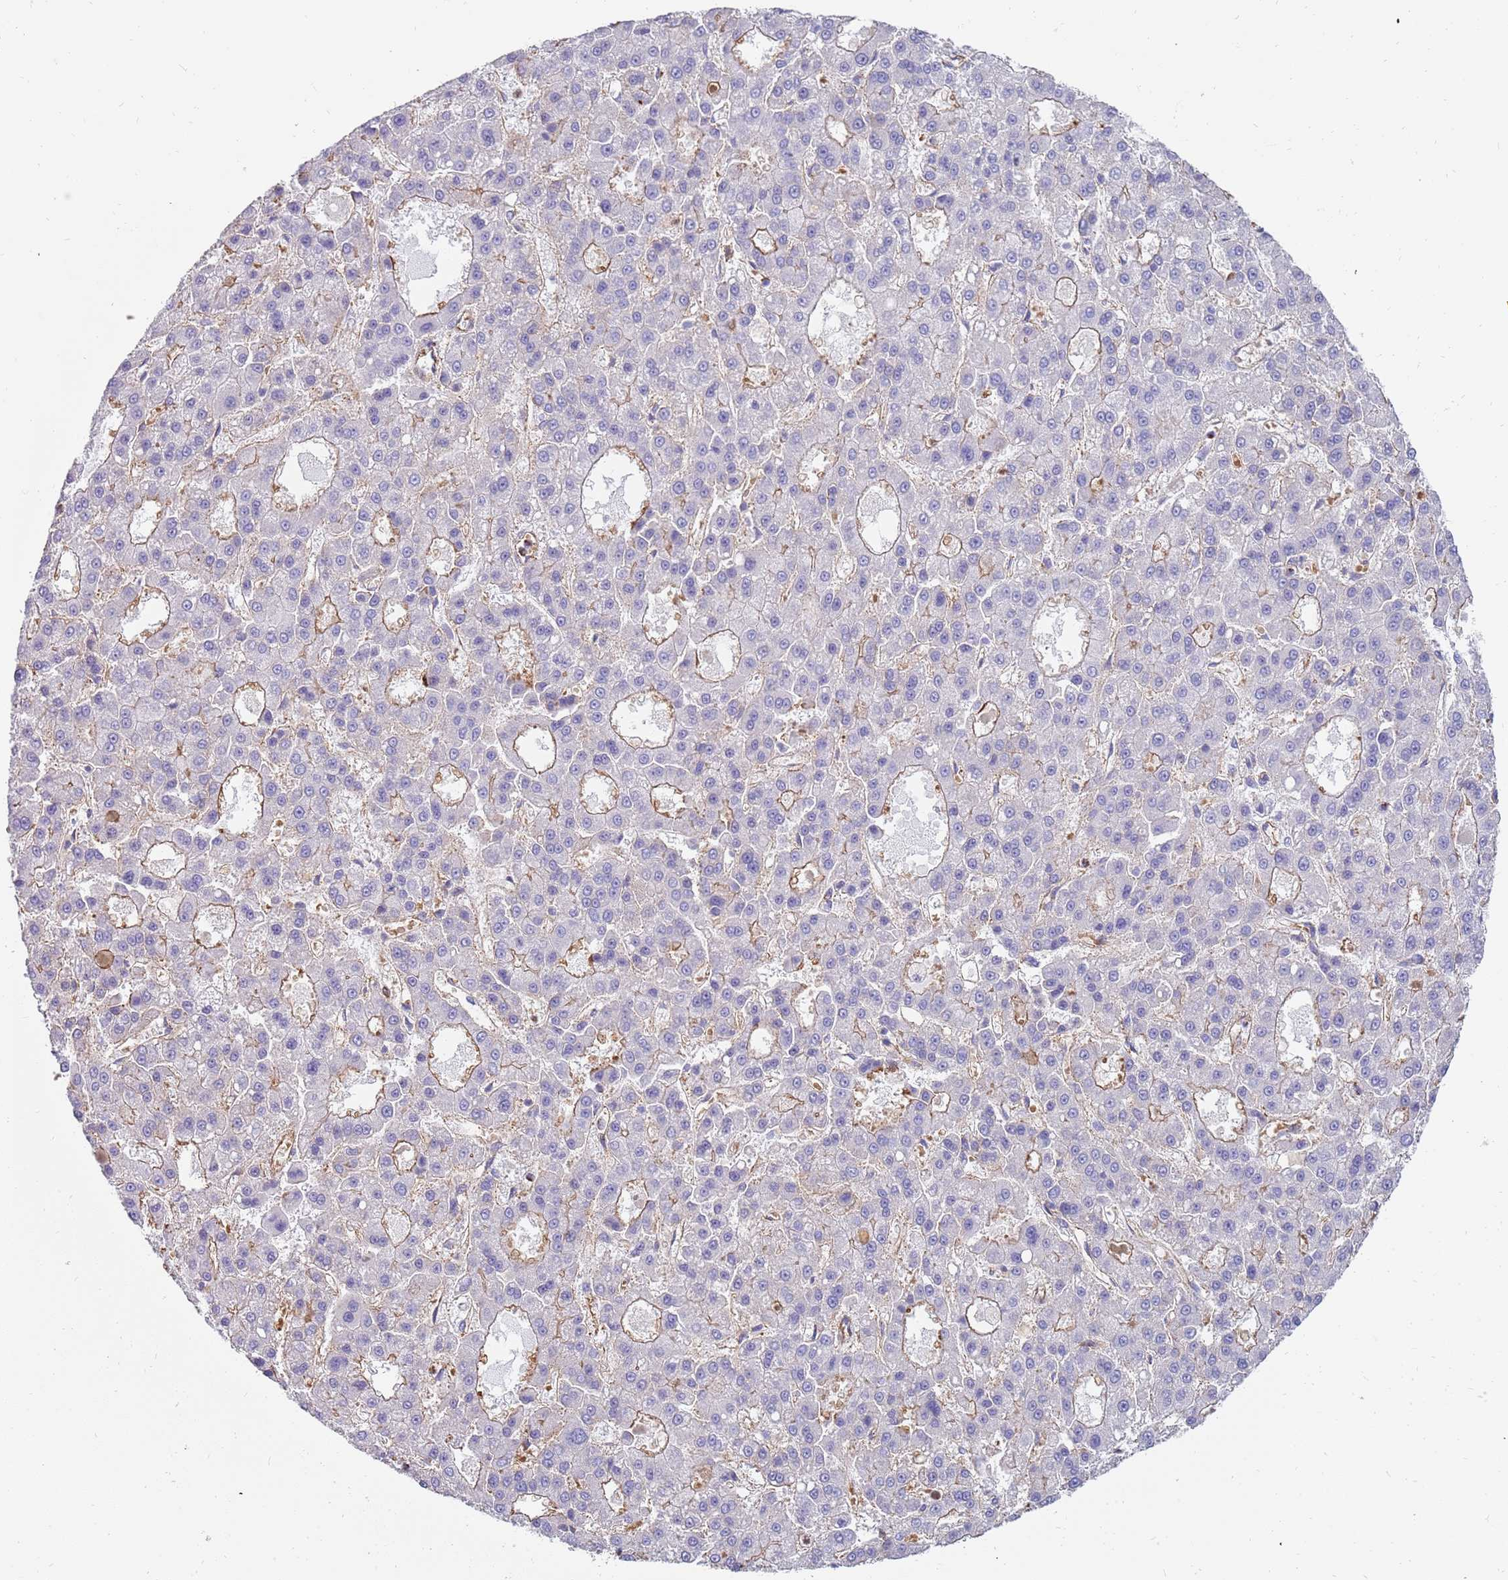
{"staining": {"intensity": "weak", "quantity": "<25%", "location": "cytoplasmic/membranous"}, "tissue": "liver cancer", "cell_type": "Tumor cells", "image_type": "cancer", "snomed": [{"axis": "morphology", "description": "Carcinoma, Hepatocellular, NOS"}, {"axis": "topography", "description": "Liver"}], "caption": "A high-resolution image shows immunohistochemistry staining of hepatocellular carcinoma (liver), which reveals no significant expression in tumor cells. (DAB immunohistochemistry (IHC) with hematoxylin counter stain).", "gene": "GFRAL", "patient": {"sex": "male", "age": 70}}